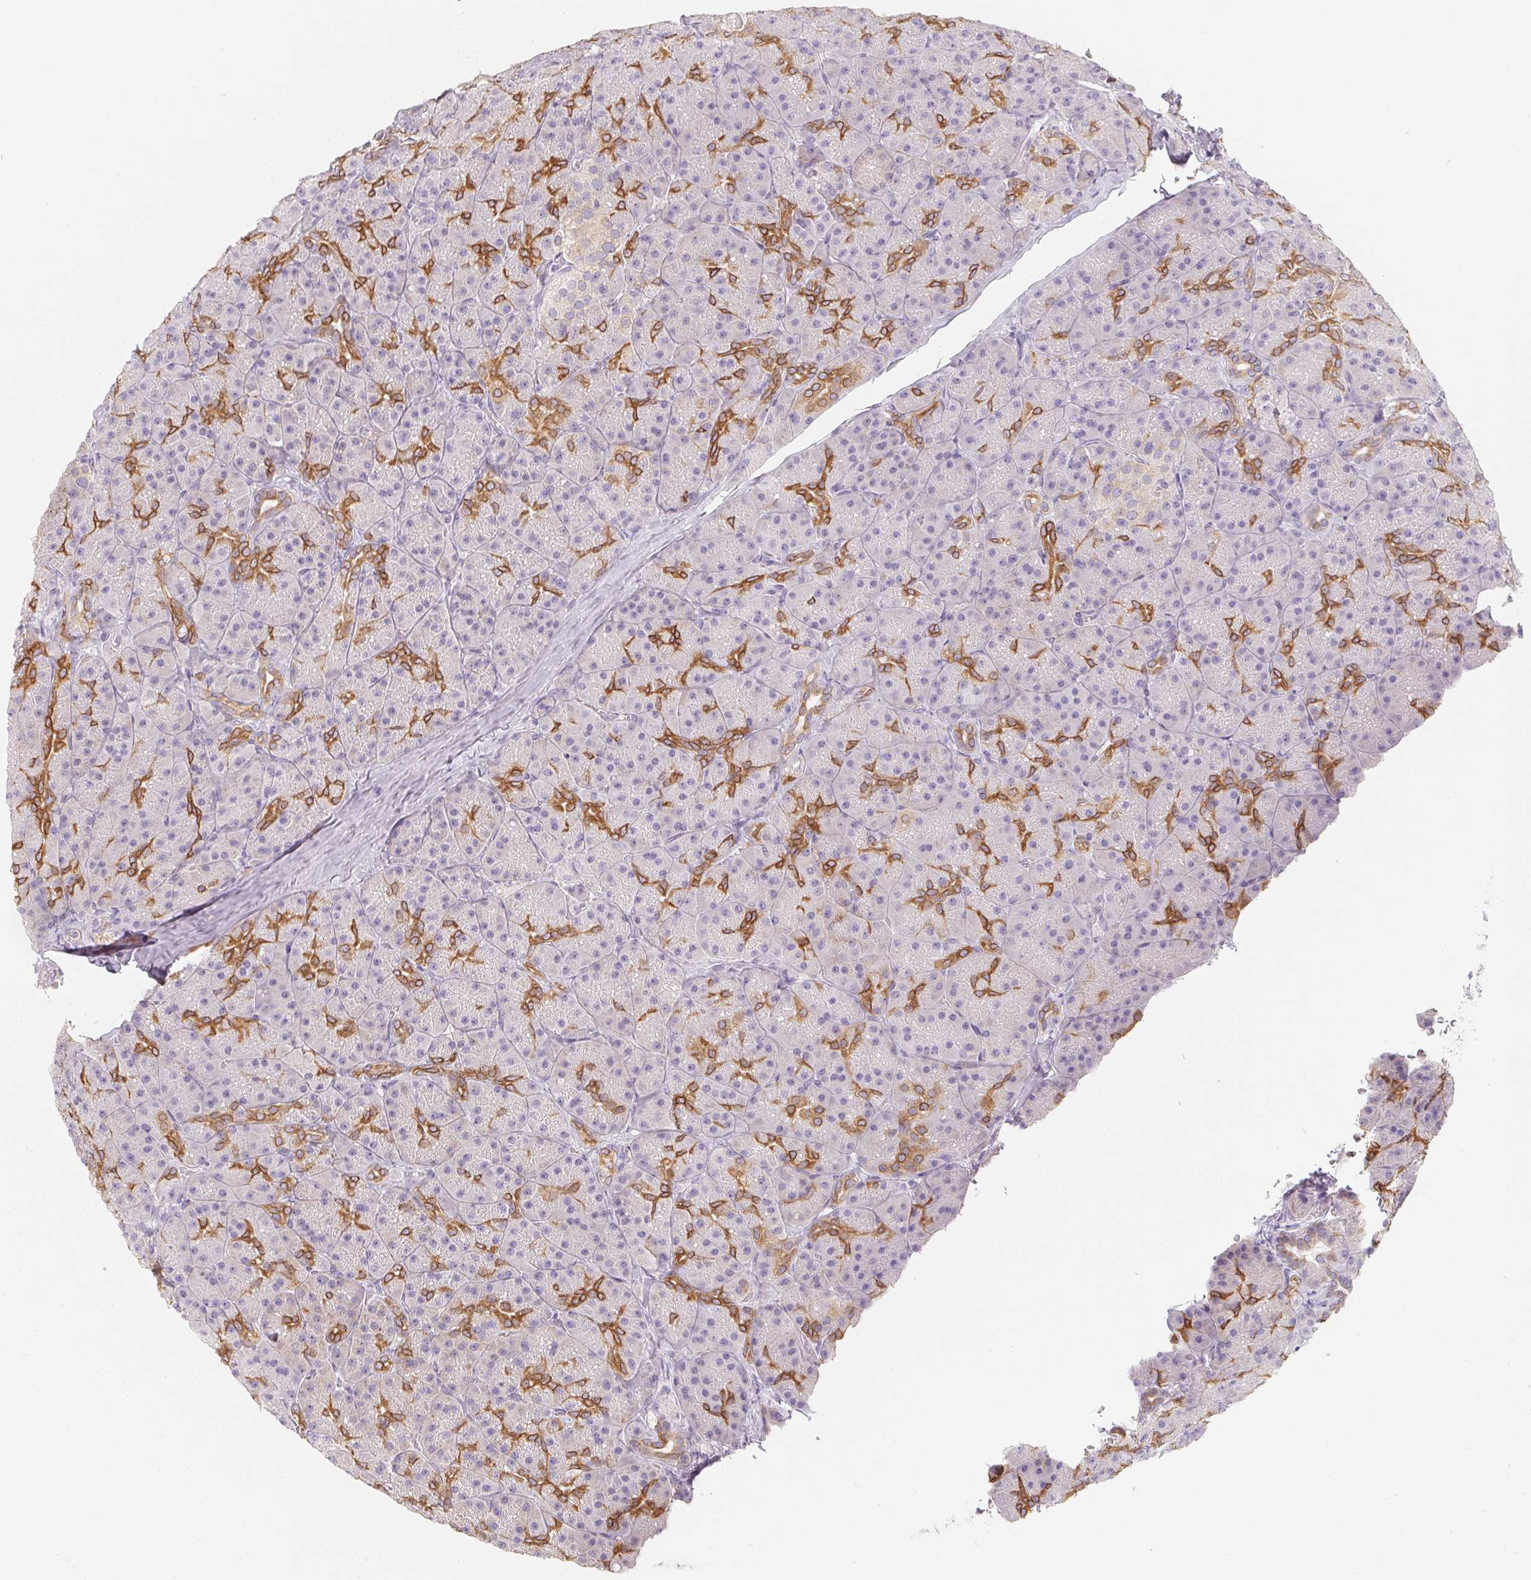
{"staining": {"intensity": "strong", "quantity": "<25%", "location": "cytoplasmic/membranous"}, "tissue": "pancreas", "cell_type": "Exocrine glandular cells", "image_type": "normal", "snomed": [{"axis": "morphology", "description": "Normal tissue, NOS"}, {"axis": "topography", "description": "Pancreas"}], "caption": "This micrograph displays unremarkable pancreas stained with IHC to label a protein in brown. The cytoplasmic/membranous of exocrine glandular cells show strong positivity for the protein. Nuclei are counter-stained blue.", "gene": "SOAT1", "patient": {"sex": "male", "age": 57}}